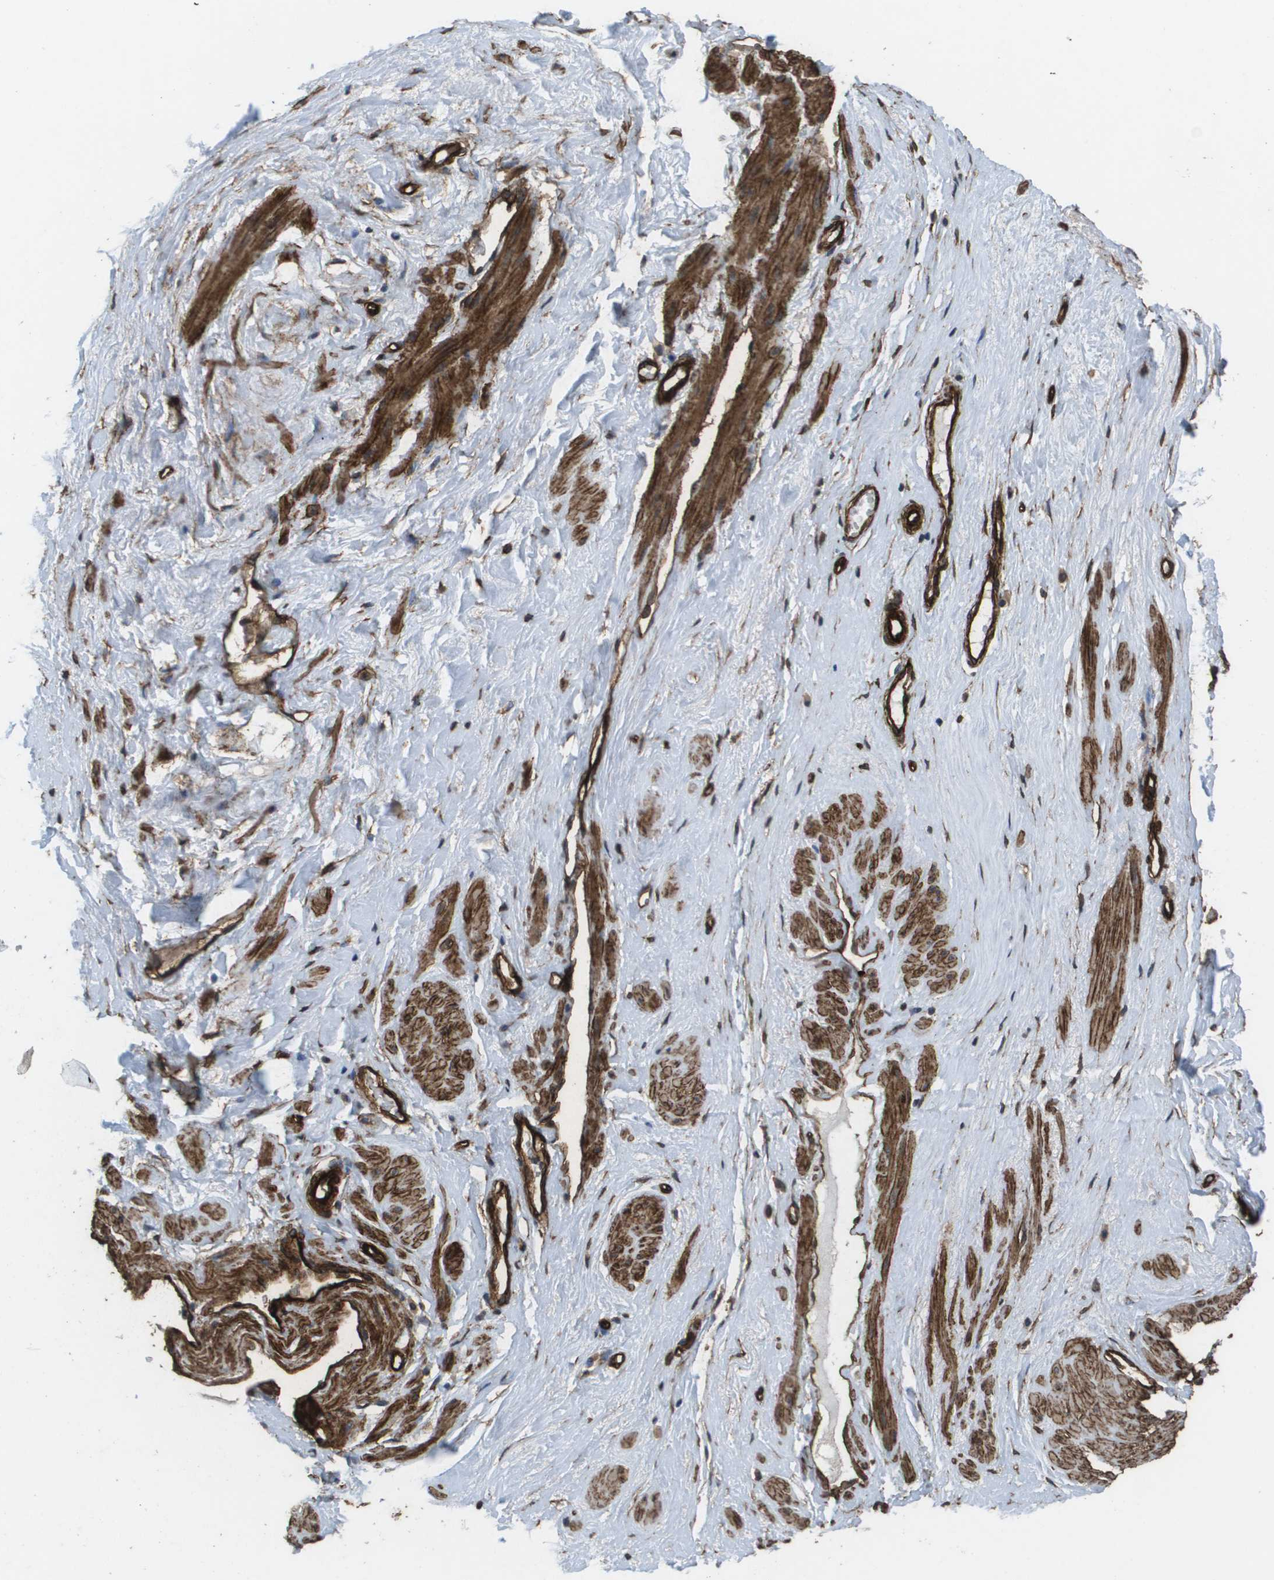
{"staining": {"intensity": "strong", "quantity": ">75%", "location": "cytoplasmic/membranous"}, "tissue": "adipose tissue", "cell_type": "Adipocytes", "image_type": "normal", "snomed": [{"axis": "morphology", "description": "Normal tissue, NOS"}, {"axis": "topography", "description": "Soft tissue"}, {"axis": "topography", "description": "Vascular tissue"}], "caption": "A high-resolution micrograph shows immunohistochemistry (IHC) staining of normal adipose tissue, which reveals strong cytoplasmic/membranous staining in about >75% of adipocytes.", "gene": "AAMP", "patient": {"sex": "female", "age": 35}}